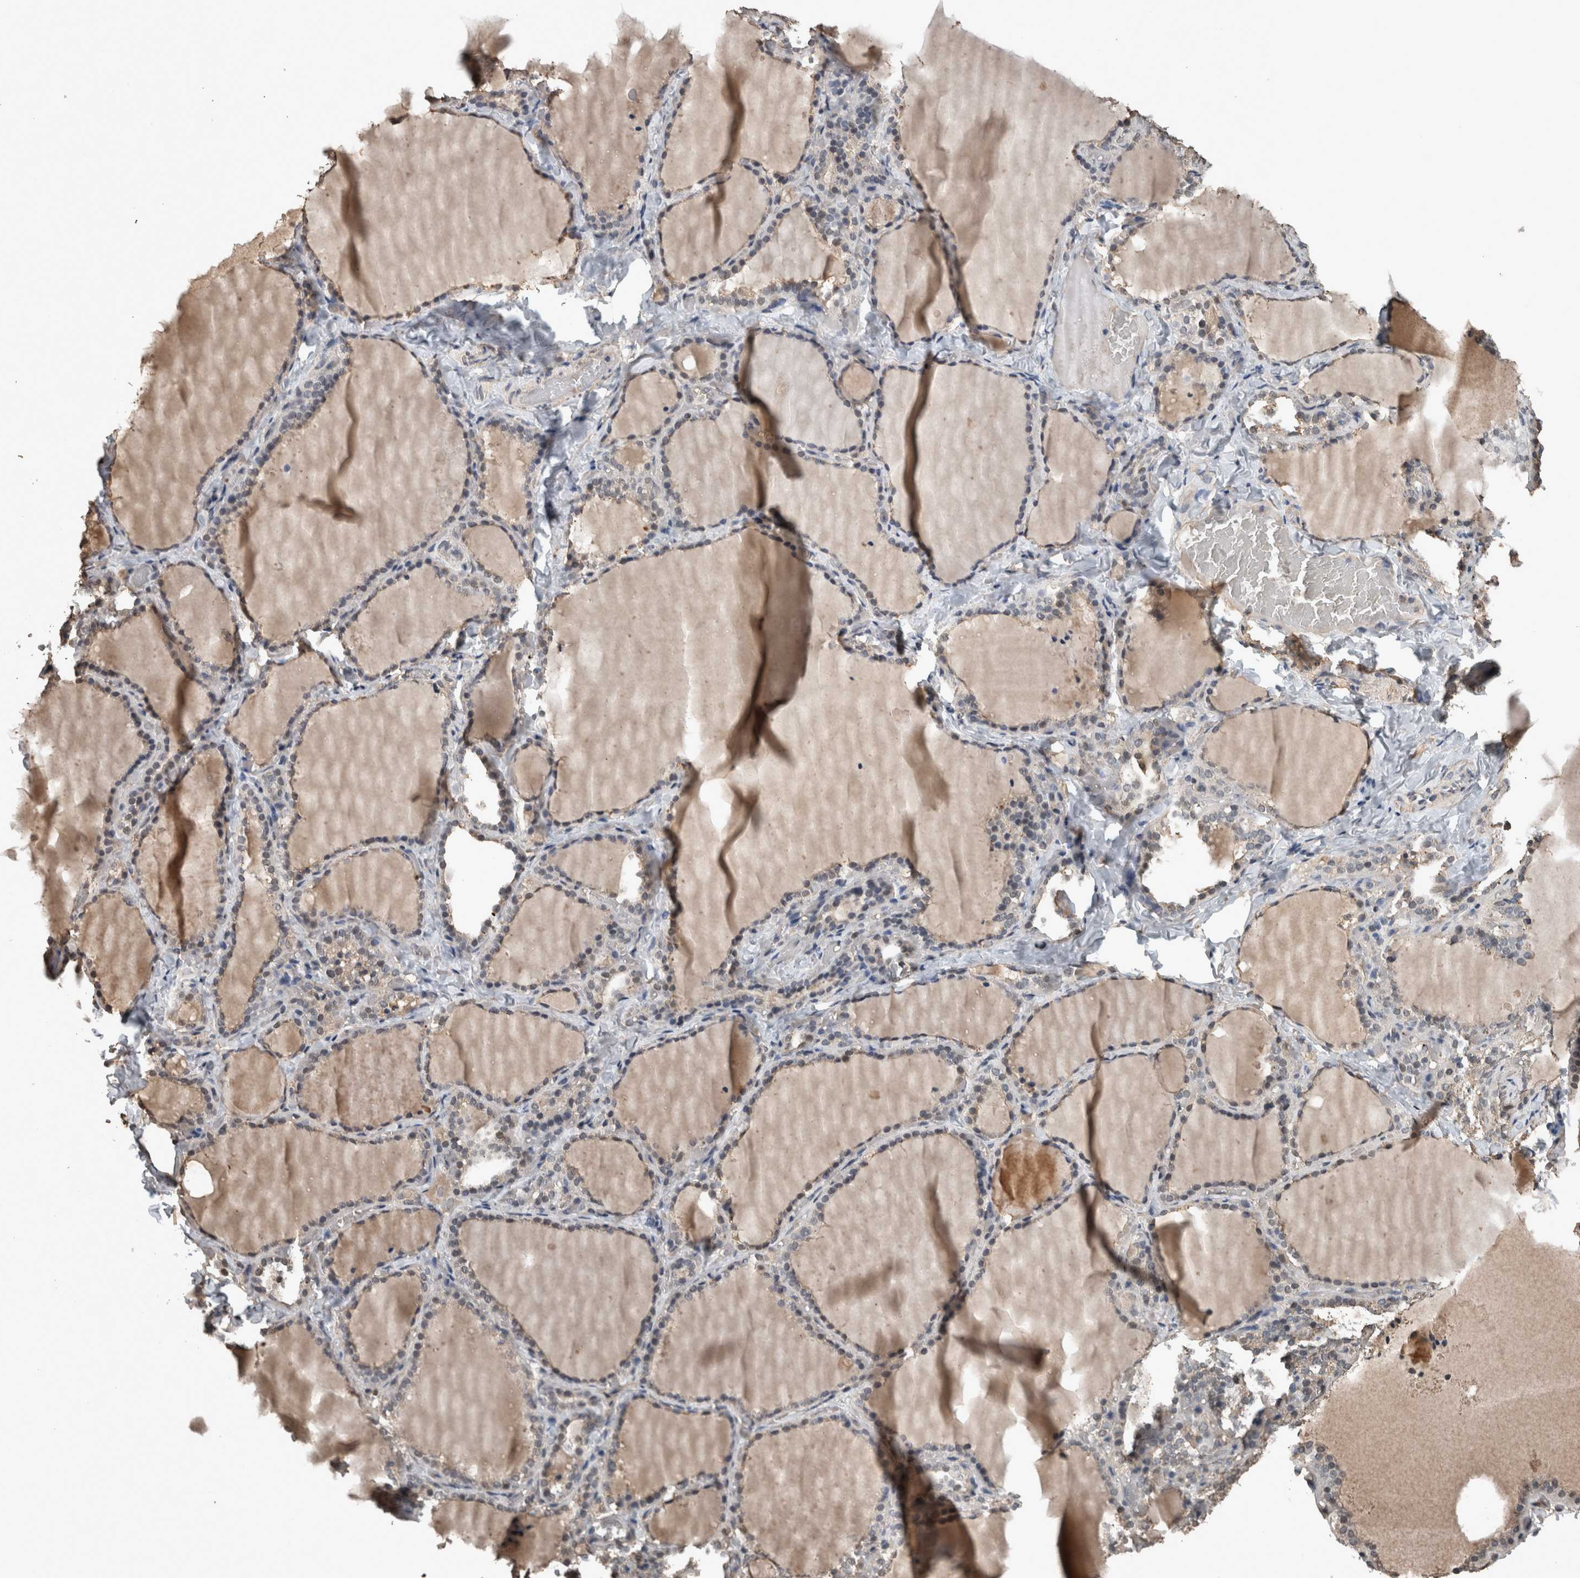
{"staining": {"intensity": "moderate", "quantity": "25%-75%", "location": "cytoplasmic/membranous"}, "tissue": "thyroid gland", "cell_type": "Glandular cells", "image_type": "normal", "snomed": [{"axis": "morphology", "description": "Normal tissue, NOS"}, {"axis": "topography", "description": "Thyroid gland"}], "caption": "Human thyroid gland stained for a protein (brown) demonstrates moderate cytoplasmic/membranous positive positivity in approximately 25%-75% of glandular cells.", "gene": "FGFRL1", "patient": {"sex": "female", "age": 22}}